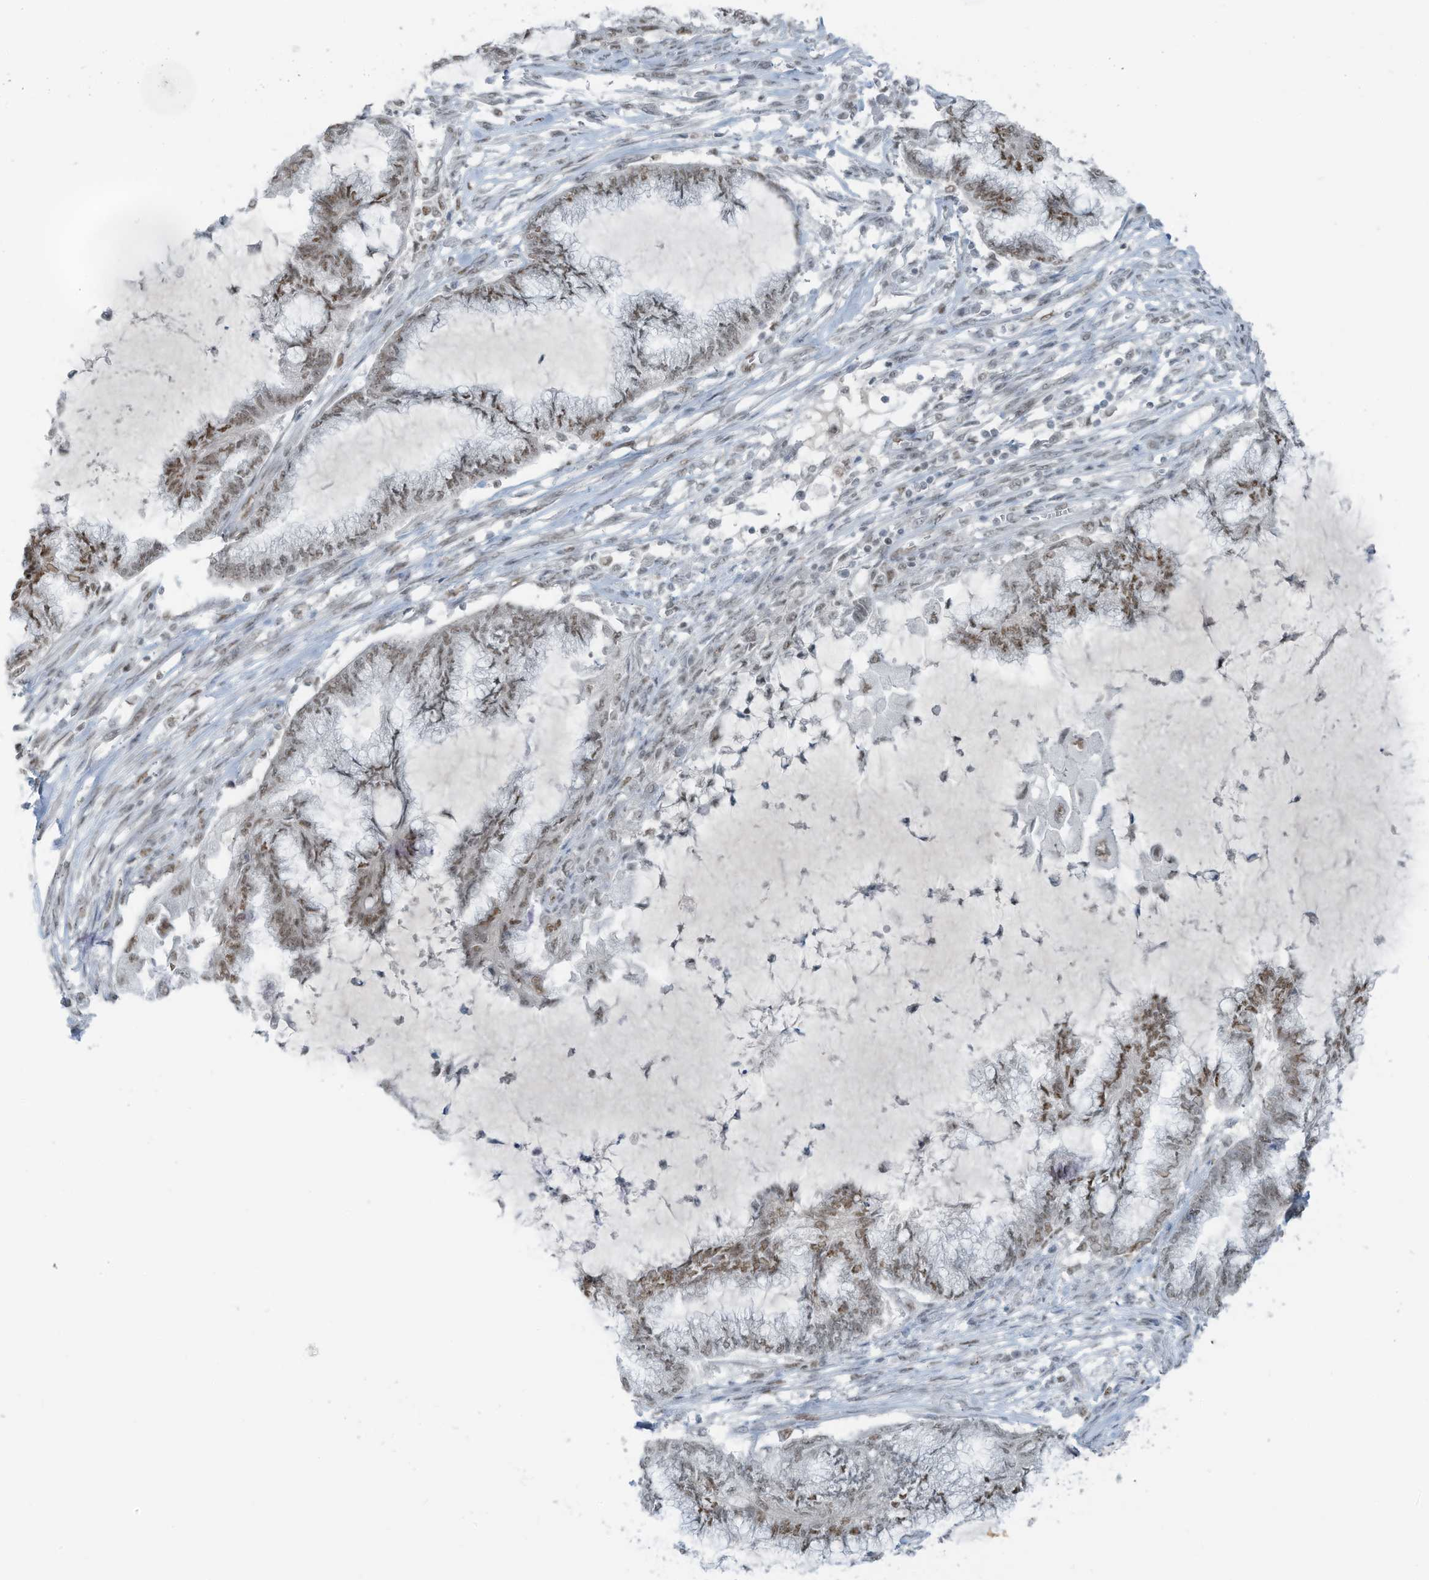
{"staining": {"intensity": "moderate", "quantity": "<25%", "location": "nuclear"}, "tissue": "endometrial cancer", "cell_type": "Tumor cells", "image_type": "cancer", "snomed": [{"axis": "morphology", "description": "Adenocarcinoma, NOS"}, {"axis": "topography", "description": "Endometrium"}], "caption": "Immunohistochemistry (DAB) staining of adenocarcinoma (endometrial) reveals moderate nuclear protein positivity in approximately <25% of tumor cells. Immunohistochemistry stains the protein of interest in brown and the nuclei are stained blue.", "gene": "WRNIP1", "patient": {"sex": "female", "age": 86}}